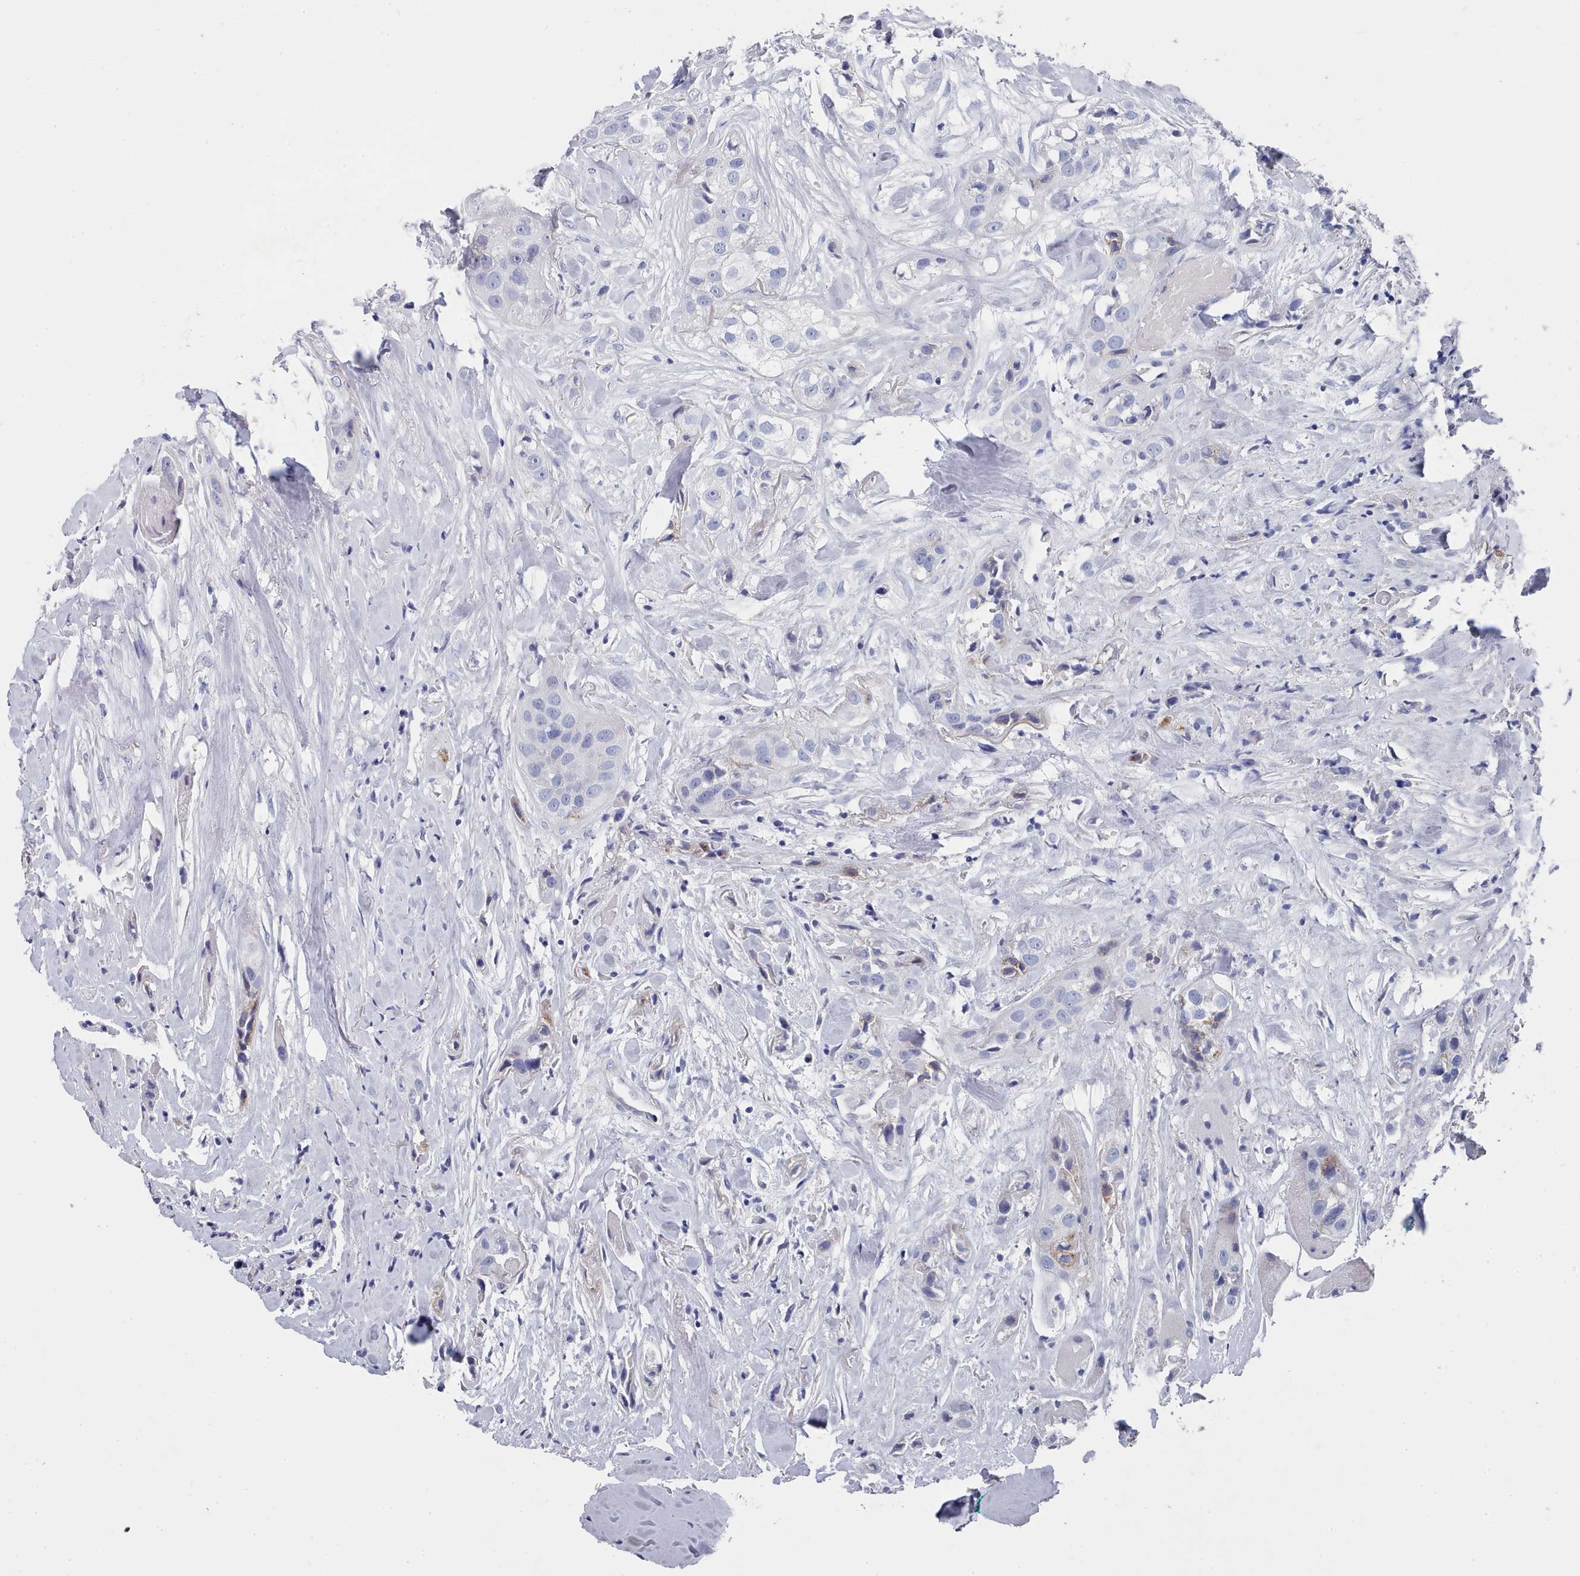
{"staining": {"intensity": "moderate", "quantity": "<25%", "location": "cytoplasmic/membranous"}, "tissue": "head and neck cancer", "cell_type": "Tumor cells", "image_type": "cancer", "snomed": [{"axis": "morphology", "description": "Normal tissue, NOS"}, {"axis": "morphology", "description": "Squamous cell carcinoma, NOS"}, {"axis": "topography", "description": "Skeletal muscle"}, {"axis": "topography", "description": "Head-Neck"}], "caption": "IHC photomicrograph of head and neck squamous cell carcinoma stained for a protein (brown), which exhibits low levels of moderate cytoplasmic/membranous expression in approximately <25% of tumor cells.", "gene": "PDE4C", "patient": {"sex": "male", "age": 51}}